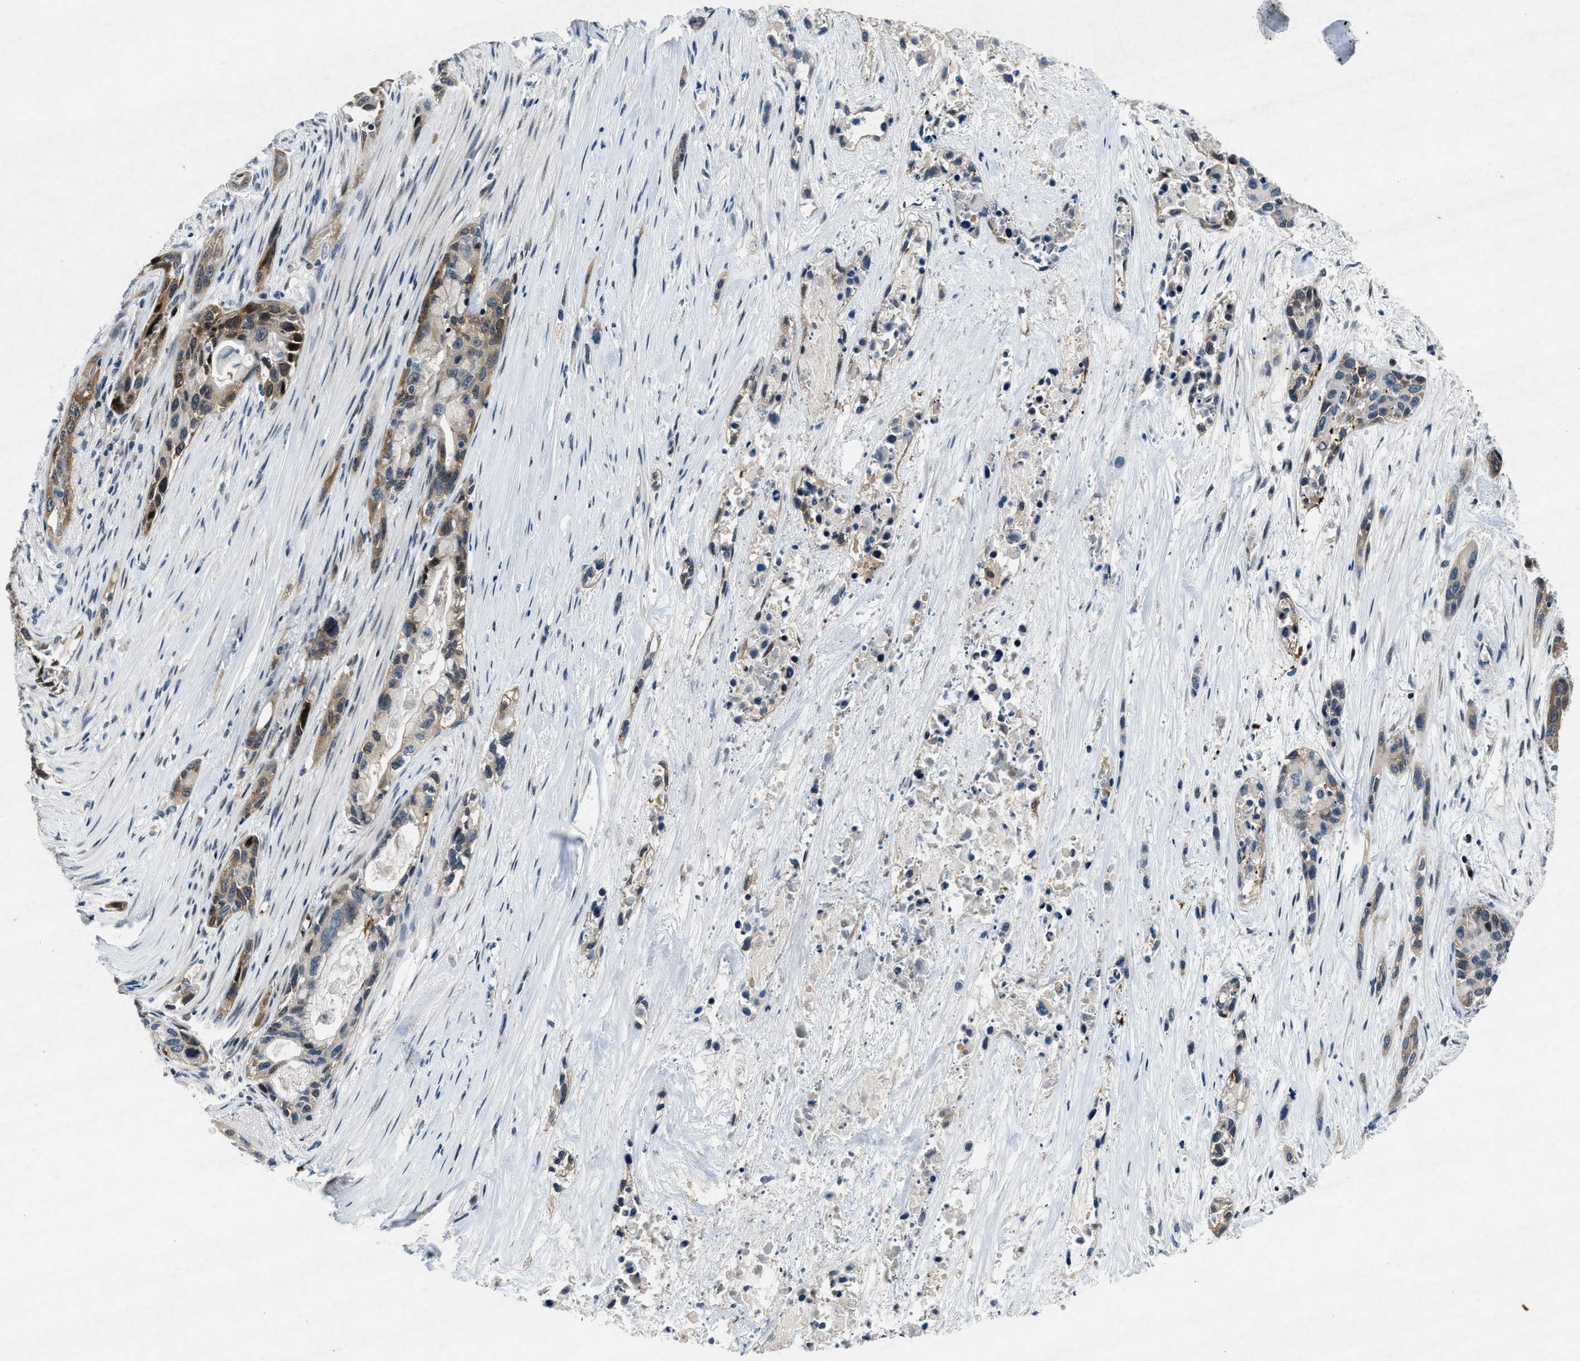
{"staining": {"intensity": "moderate", "quantity": ">75%", "location": "cytoplasmic/membranous,nuclear"}, "tissue": "pancreatic cancer", "cell_type": "Tumor cells", "image_type": "cancer", "snomed": [{"axis": "morphology", "description": "Adenocarcinoma, NOS"}, {"axis": "topography", "description": "Pancreas"}], "caption": "Pancreatic cancer tissue exhibits moderate cytoplasmic/membranous and nuclear staining in approximately >75% of tumor cells", "gene": "PHLDA1", "patient": {"sex": "male", "age": 53}}